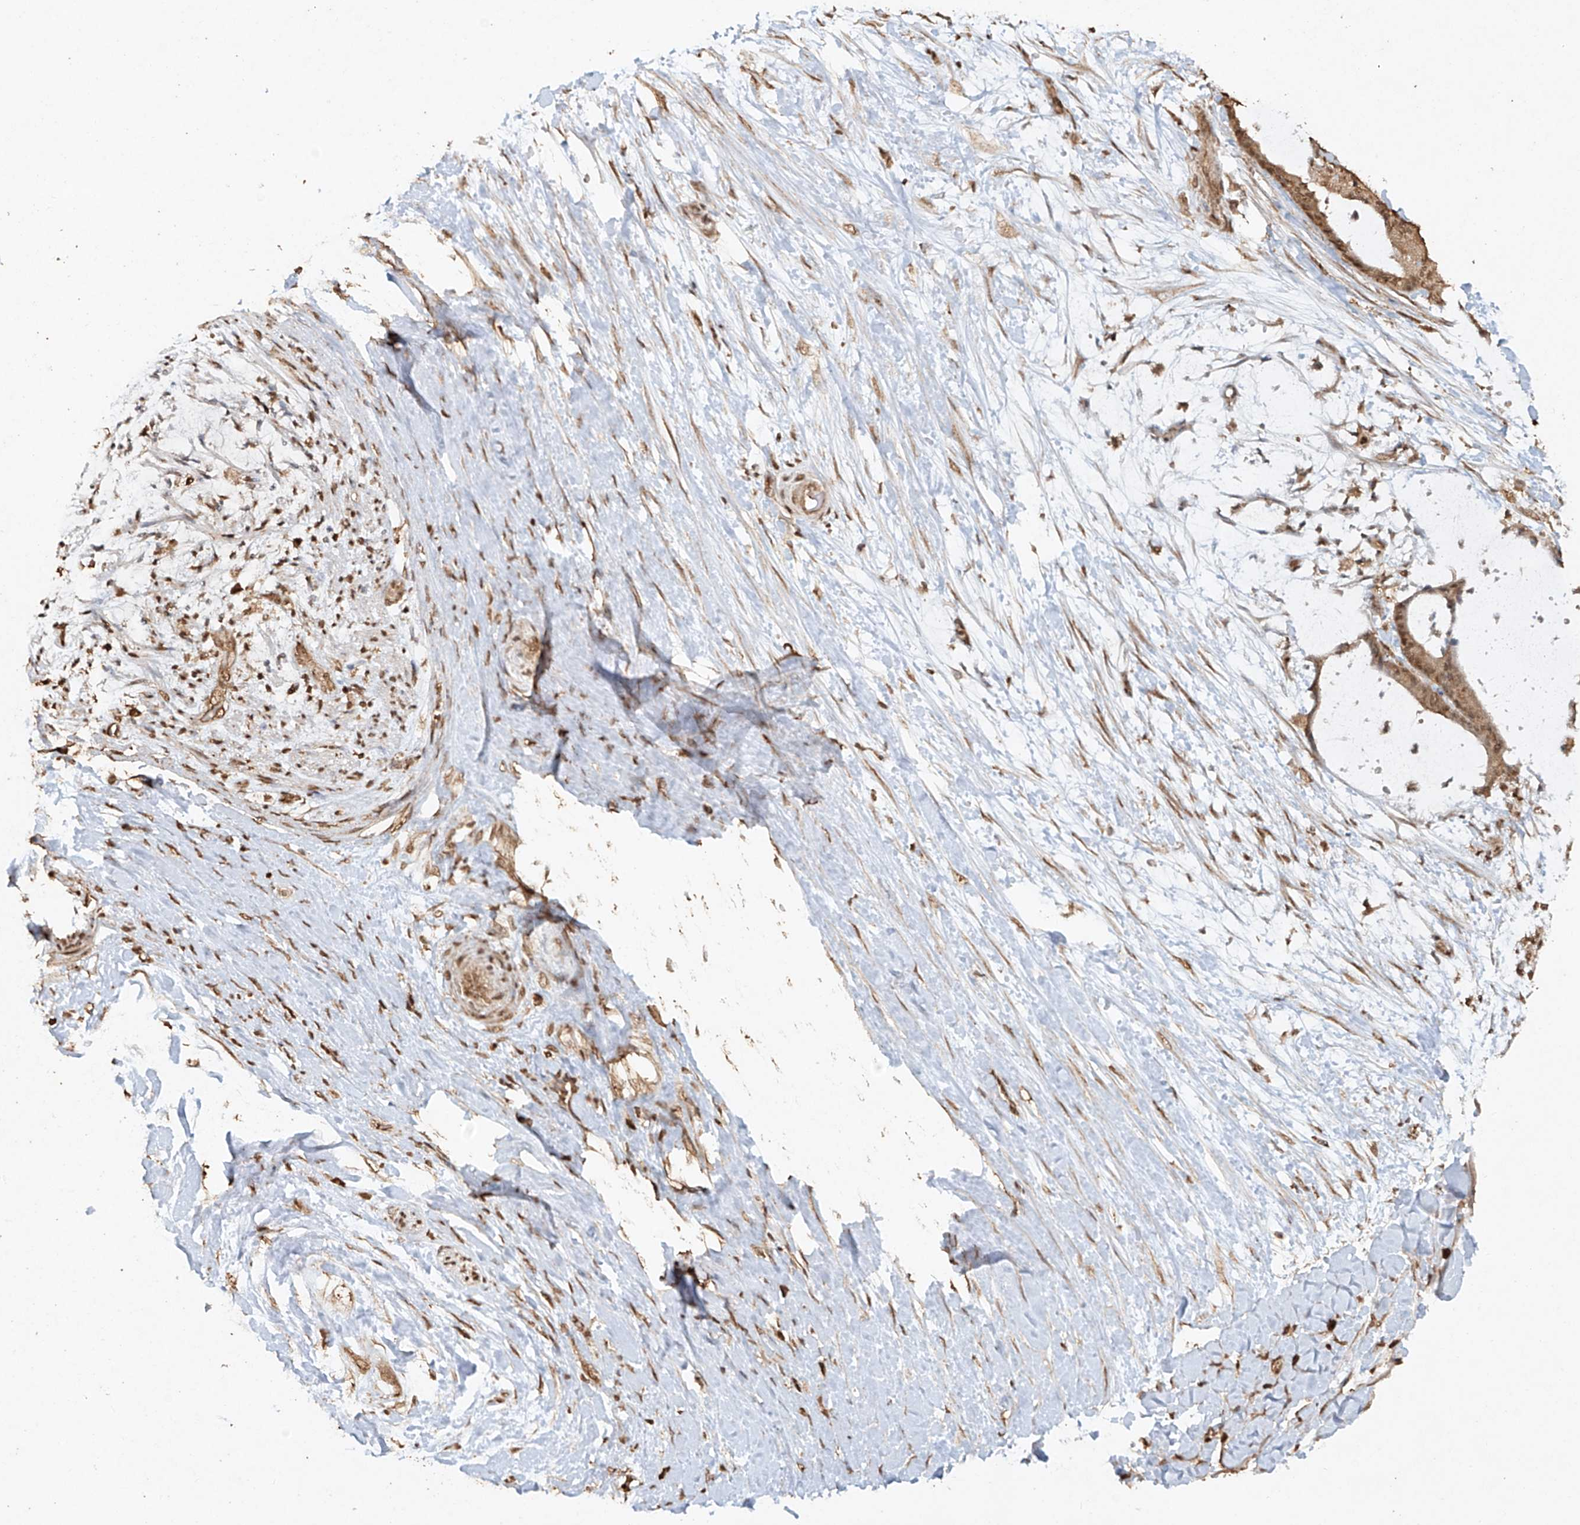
{"staining": {"intensity": "moderate", "quantity": ">75%", "location": "cytoplasmic/membranous,nuclear"}, "tissue": "liver cancer", "cell_type": "Tumor cells", "image_type": "cancer", "snomed": [{"axis": "morphology", "description": "Cholangiocarcinoma"}, {"axis": "topography", "description": "Liver"}], "caption": "Protein staining of cholangiocarcinoma (liver) tissue exhibits moderate cytoplasmic/membranous and nuclear staining in about >75% of tumor cells.", "gene": "TIGAR", "patient": {"sex": "female", "age": 73}}